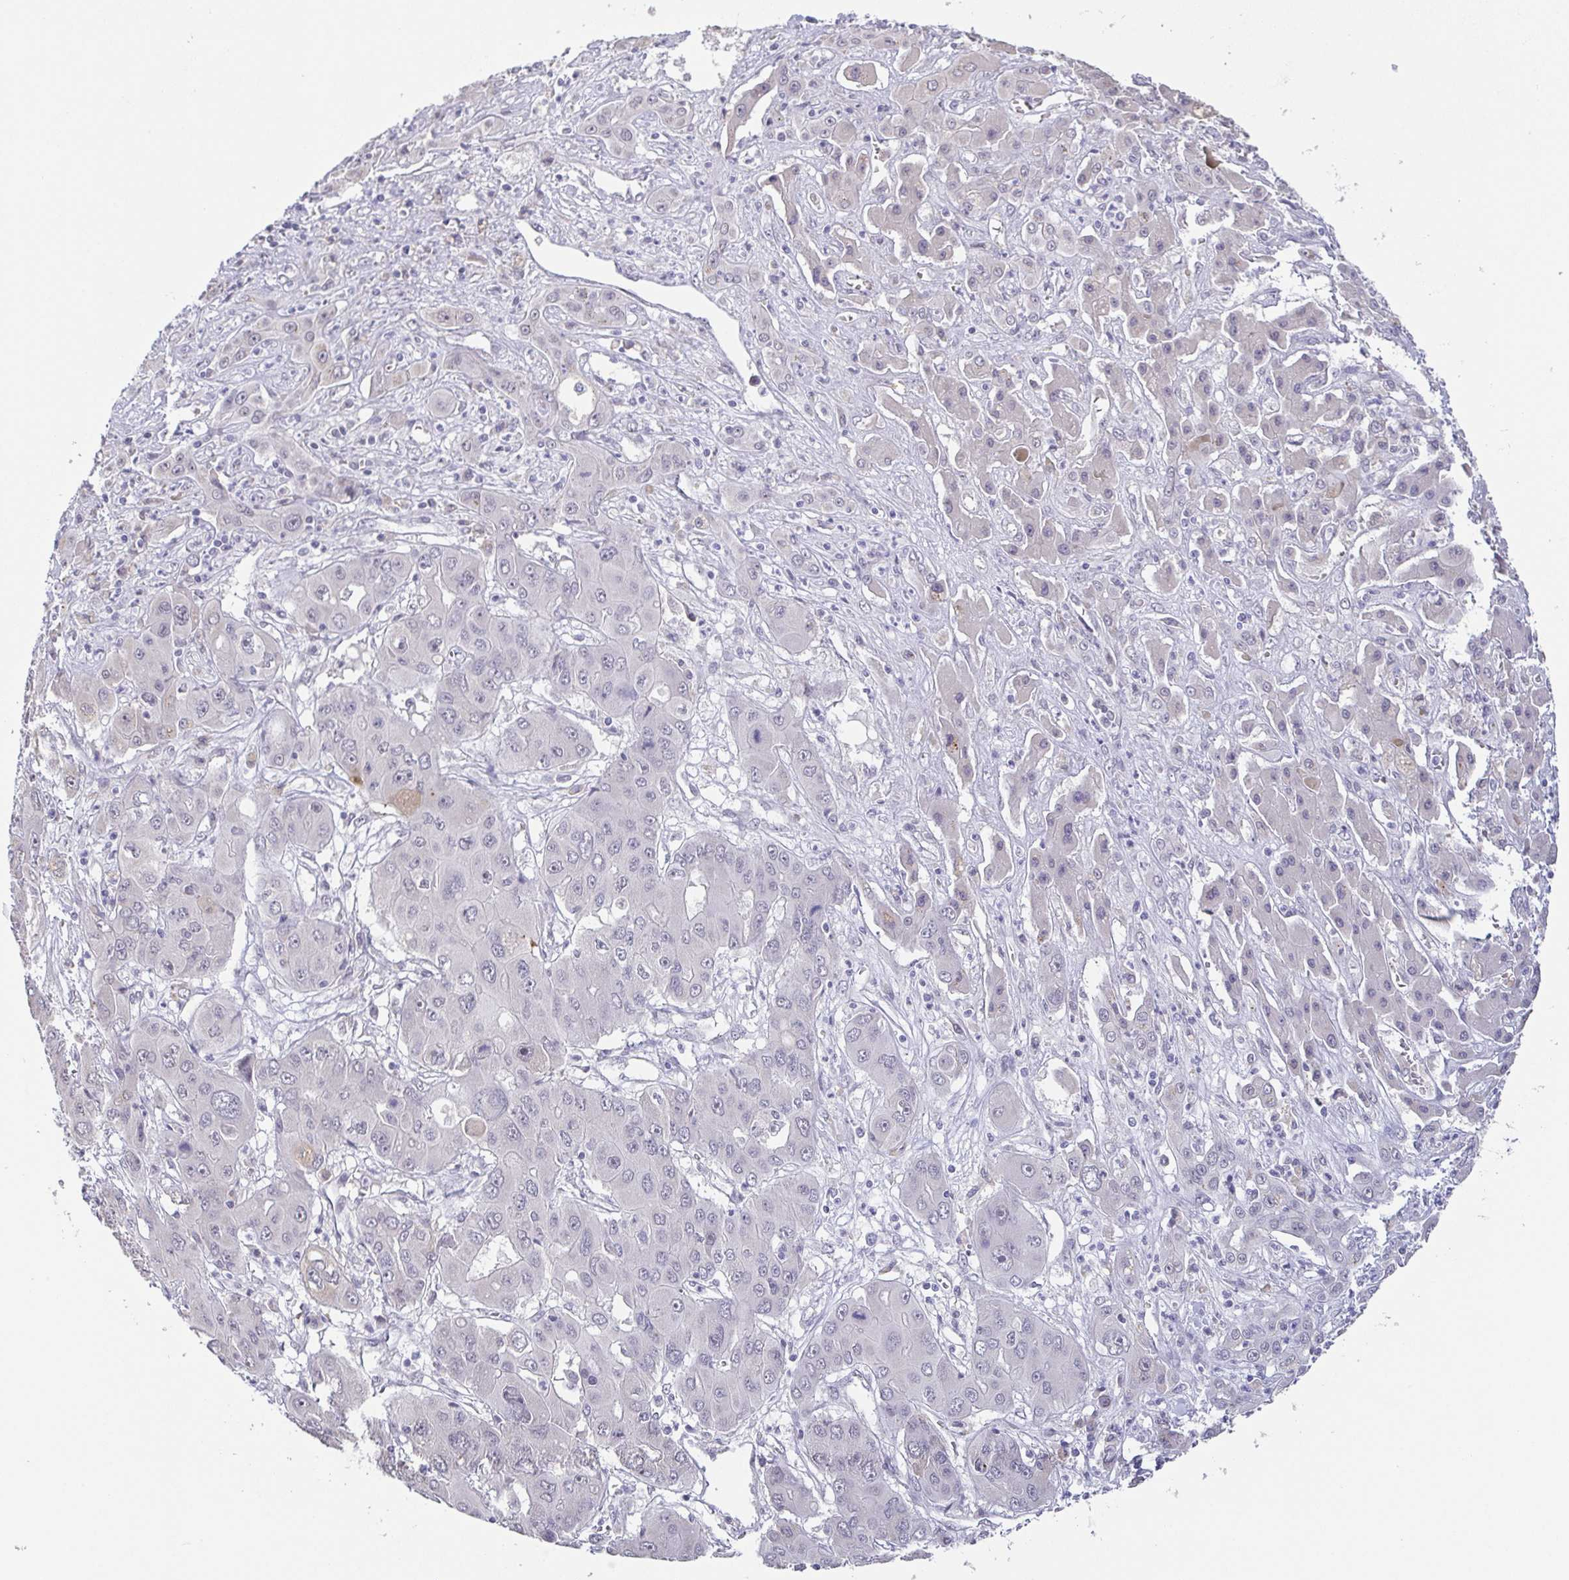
{"staining": {"intensity": "negative", "quantity": "none", "location": "none"}, "tissue": "liver cancer", "cell_type": "Tumor cells", "image_type": "cancer", "snomed": [{"axis": "morphology", "description": "Cholangiocarcinoma"}, {"axis": "topography", "description": "Liver"}], "caption": "Immunohistochemistry (IHC) histopathology image of neoplastic tissue: liver cancer stained with DAB (3,3'-diaminobenzidine) reveals no significant protein expression in tumor cells.", "gene": "NEFH", "patient": {"sex": "male", "age": 67}}